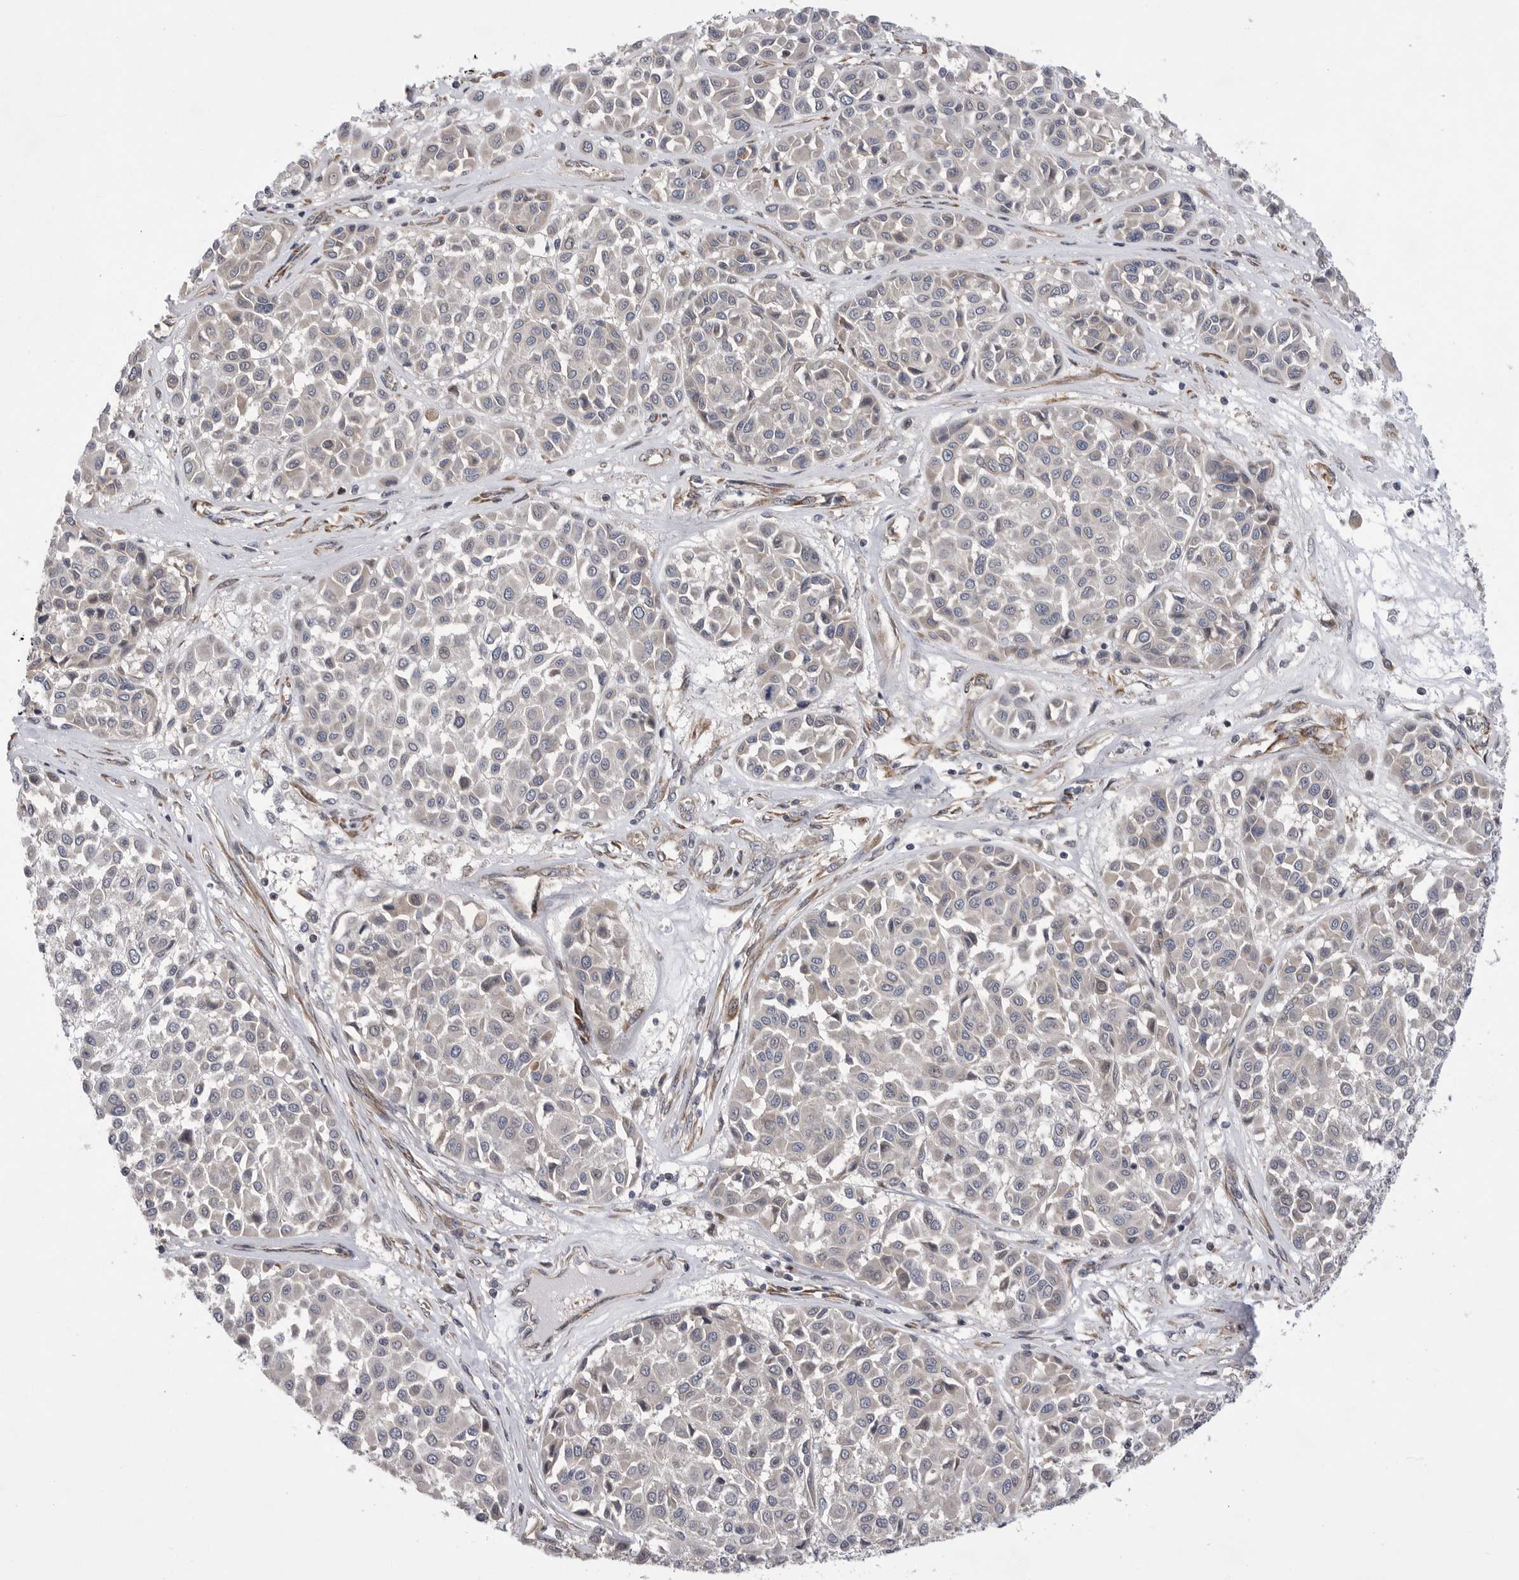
{"staining": {"intensity": "negative", "quantity": "none", "location": "none"}, "tissue": "melanoma", "cell_type": "Tumor cells", "image_type": "cancer", "snomed": [{"axis": "morphology", "description": "Malignant melanoma, Metastatic site"}, {"axis": "topography", "description": "Soft tissue"}], "caption": "DAB (3,3'-diaminobenzidine) immunohistochemical staining of malignant melanoma (metastatic site) reveals no significant positivity in tumor cells.", "gene": "FBXO43", "patient": {"sex": "male", "age": 41}}